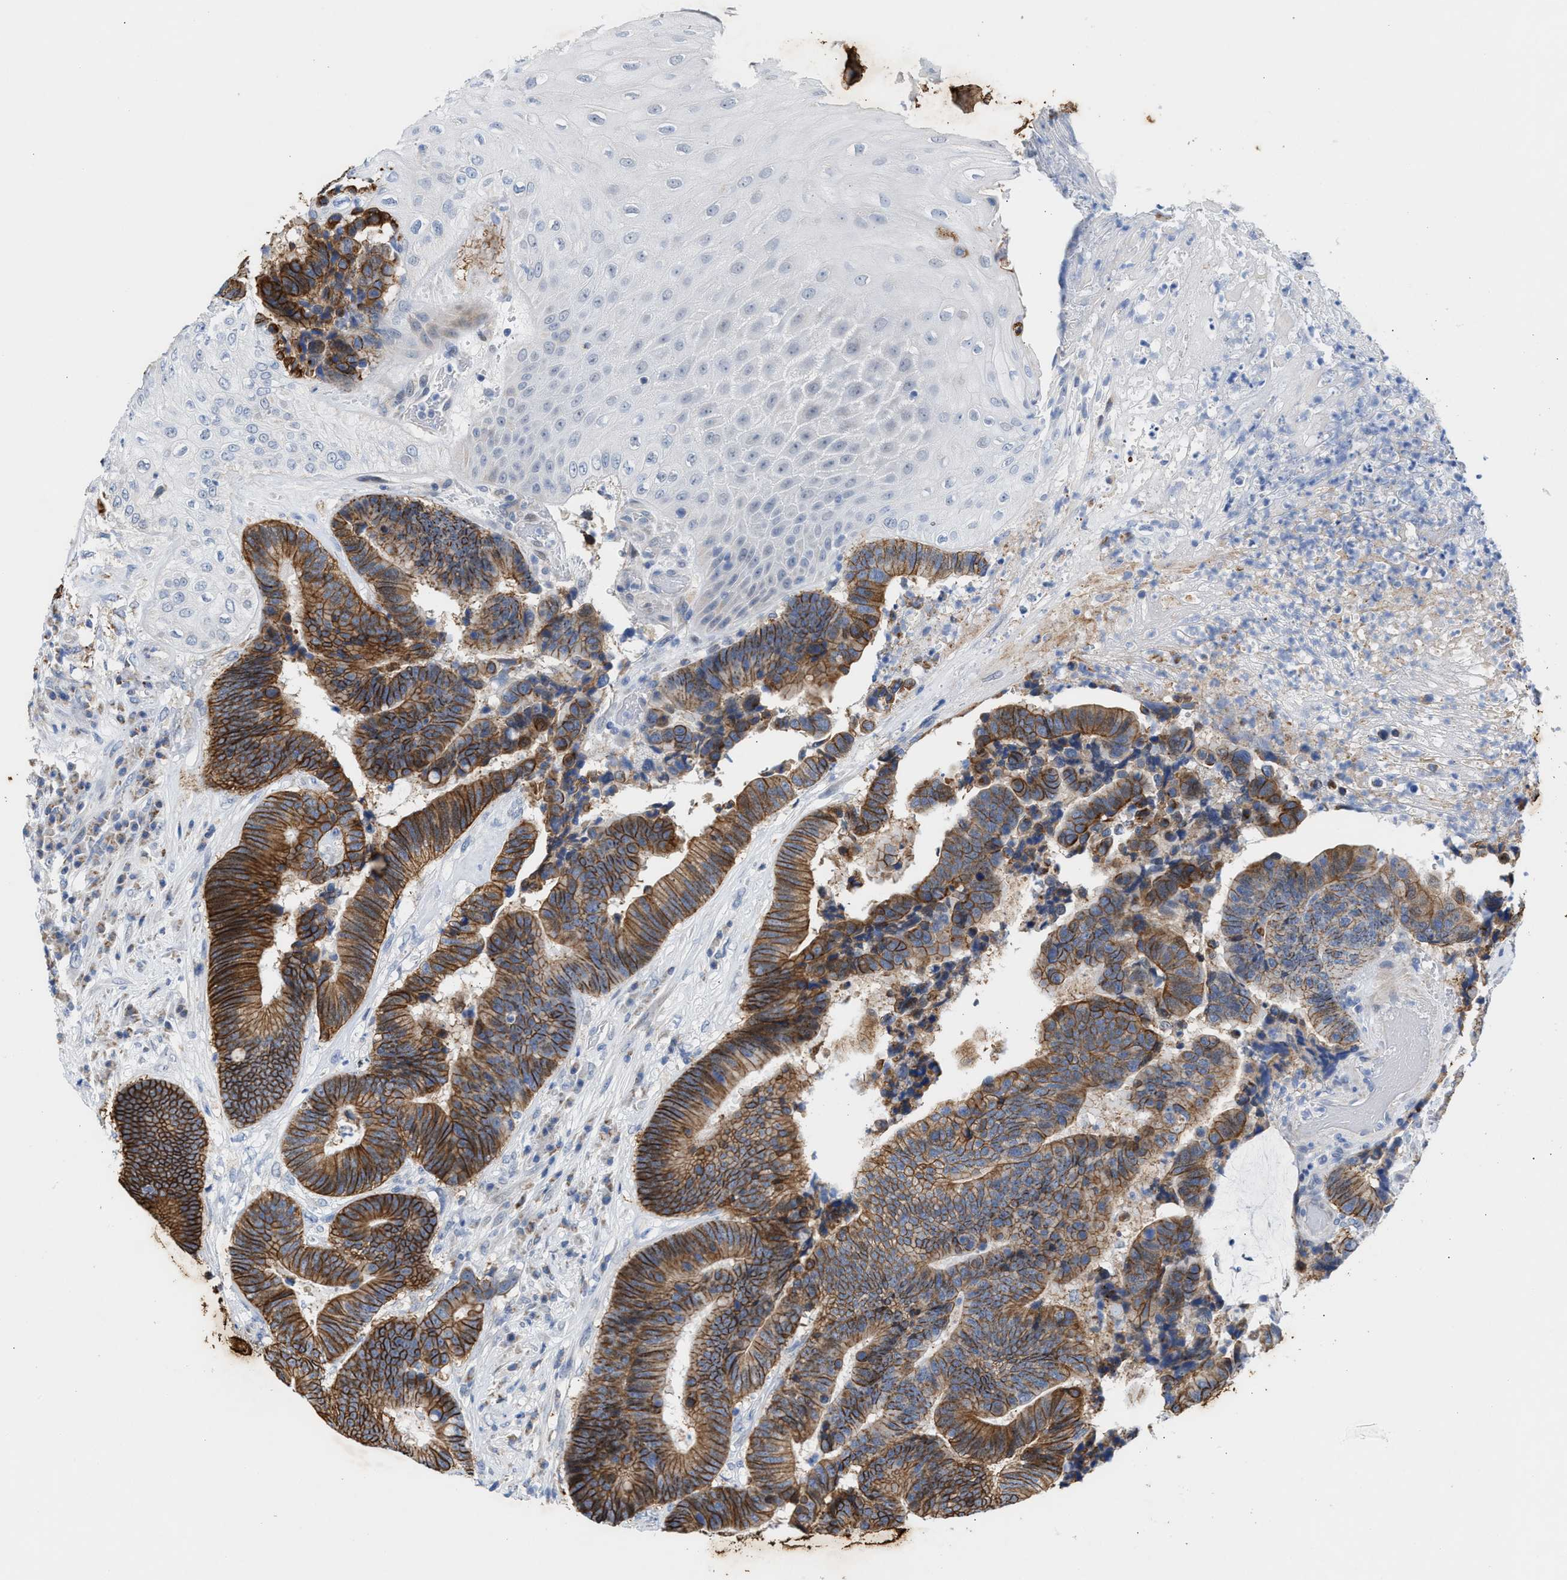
{"staining": {"intensity": "moderate", "quantity": ">75%", "location": "cytoplasmic/membranous"}, "tissue": "colorectal cancer", "cell_type": "Tumor cells", "image_type": "cancer", "snomed": [{"axis": "morphology", "description": "Adenocarcinoma, NOS"}, {"axis": "topography", "description": "Rectum"}, {"axis": "topography", "description": "Anal"}], "caption": "Colorectal cancer (adenocarcinoma) was stained to show a protein in brown. There is medium levels of moderate cytoplasmic/membranous expression in approximately >75% of tumor cells.", "gene": "JAG1", "patient": {"sex": "female", "age": 89}}